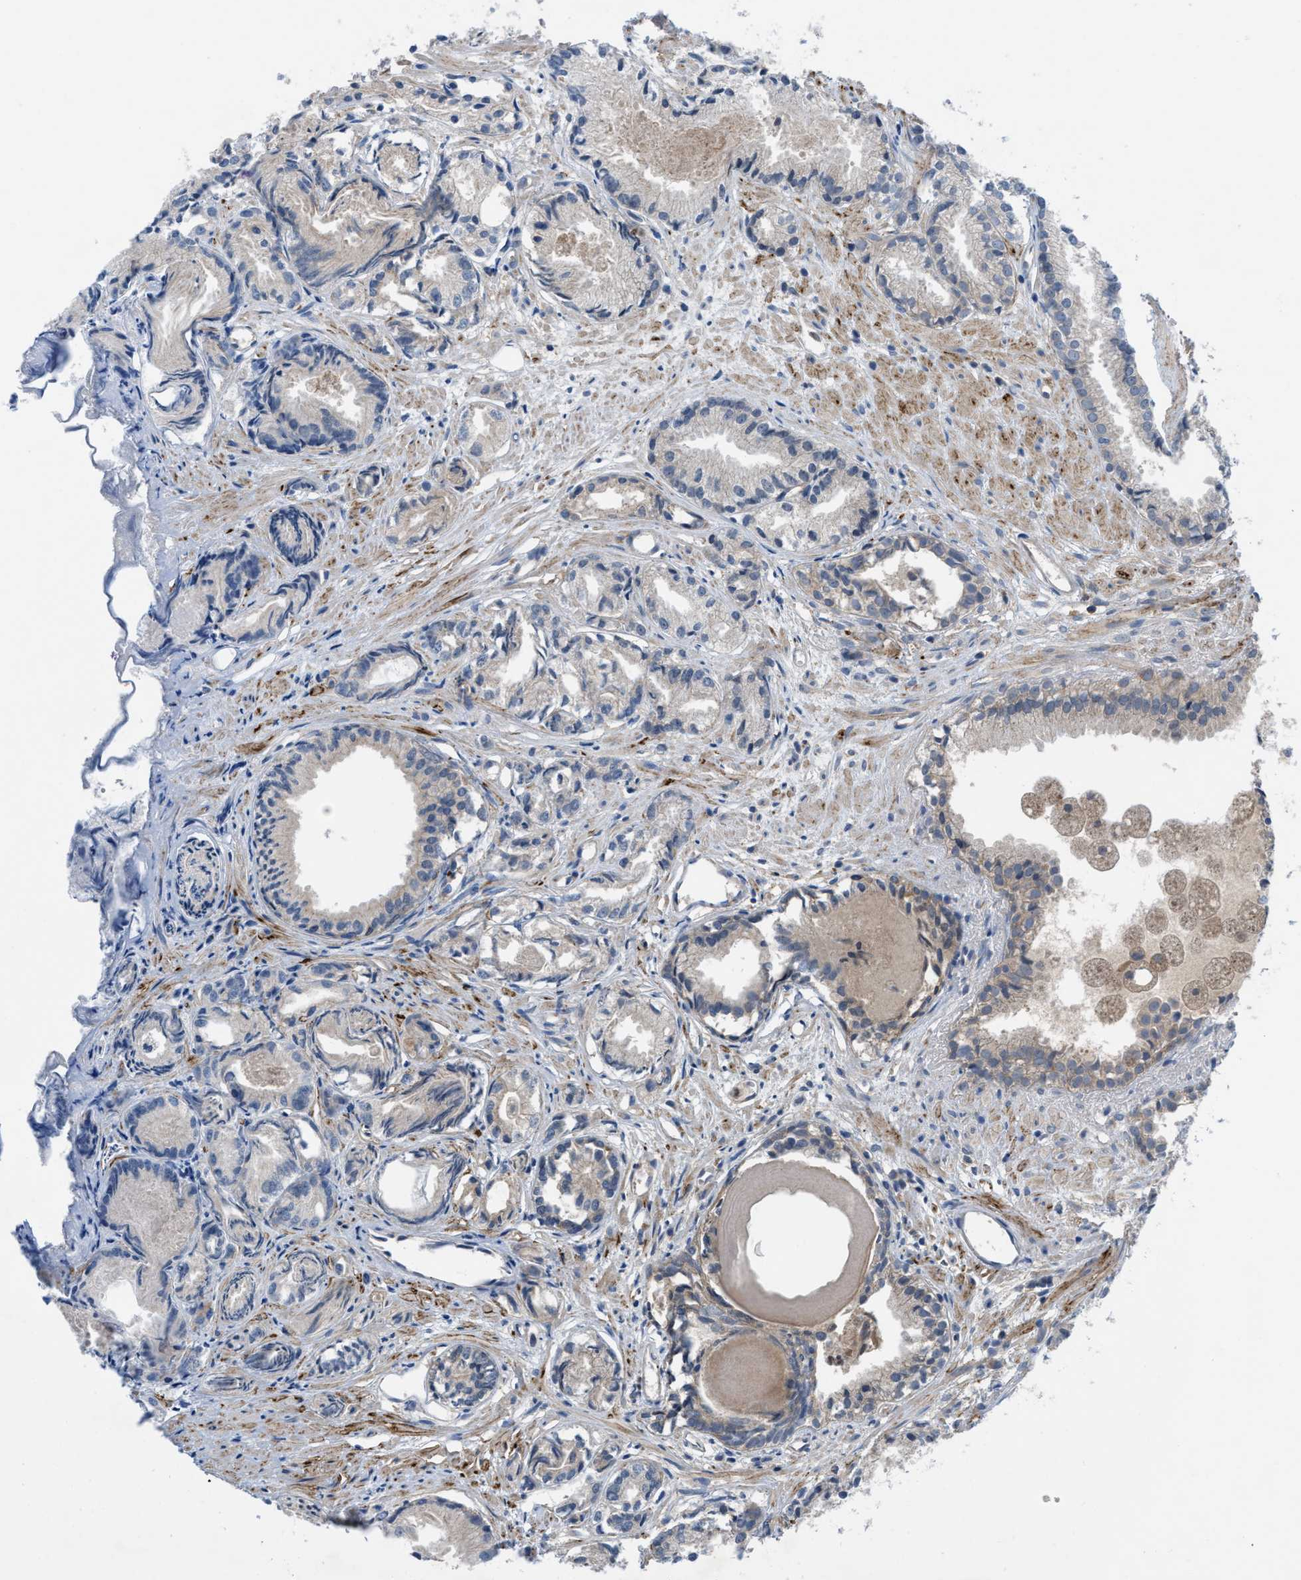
{"staining": {"intensity": "negative", "quantity": "none", "location": "none"}, "tissue": "prostate cancer", "cell_type": "Tumor cells", "image_type": "cancer", "snomed": [{"axis": "morphology", "description": "Adenocarcinoma, Low grade"}, {"axis": "topography", "description": "Prostate"}], "caption": "Immunohistochemistry photomicrograph of prostate cancer (low-grade adenocarcinoma) stained for a protein (brown), which demonstrates no staining in tumor cells.", "gene": "BAZ2B", "patient": {"sex": "male", "age": 72}}